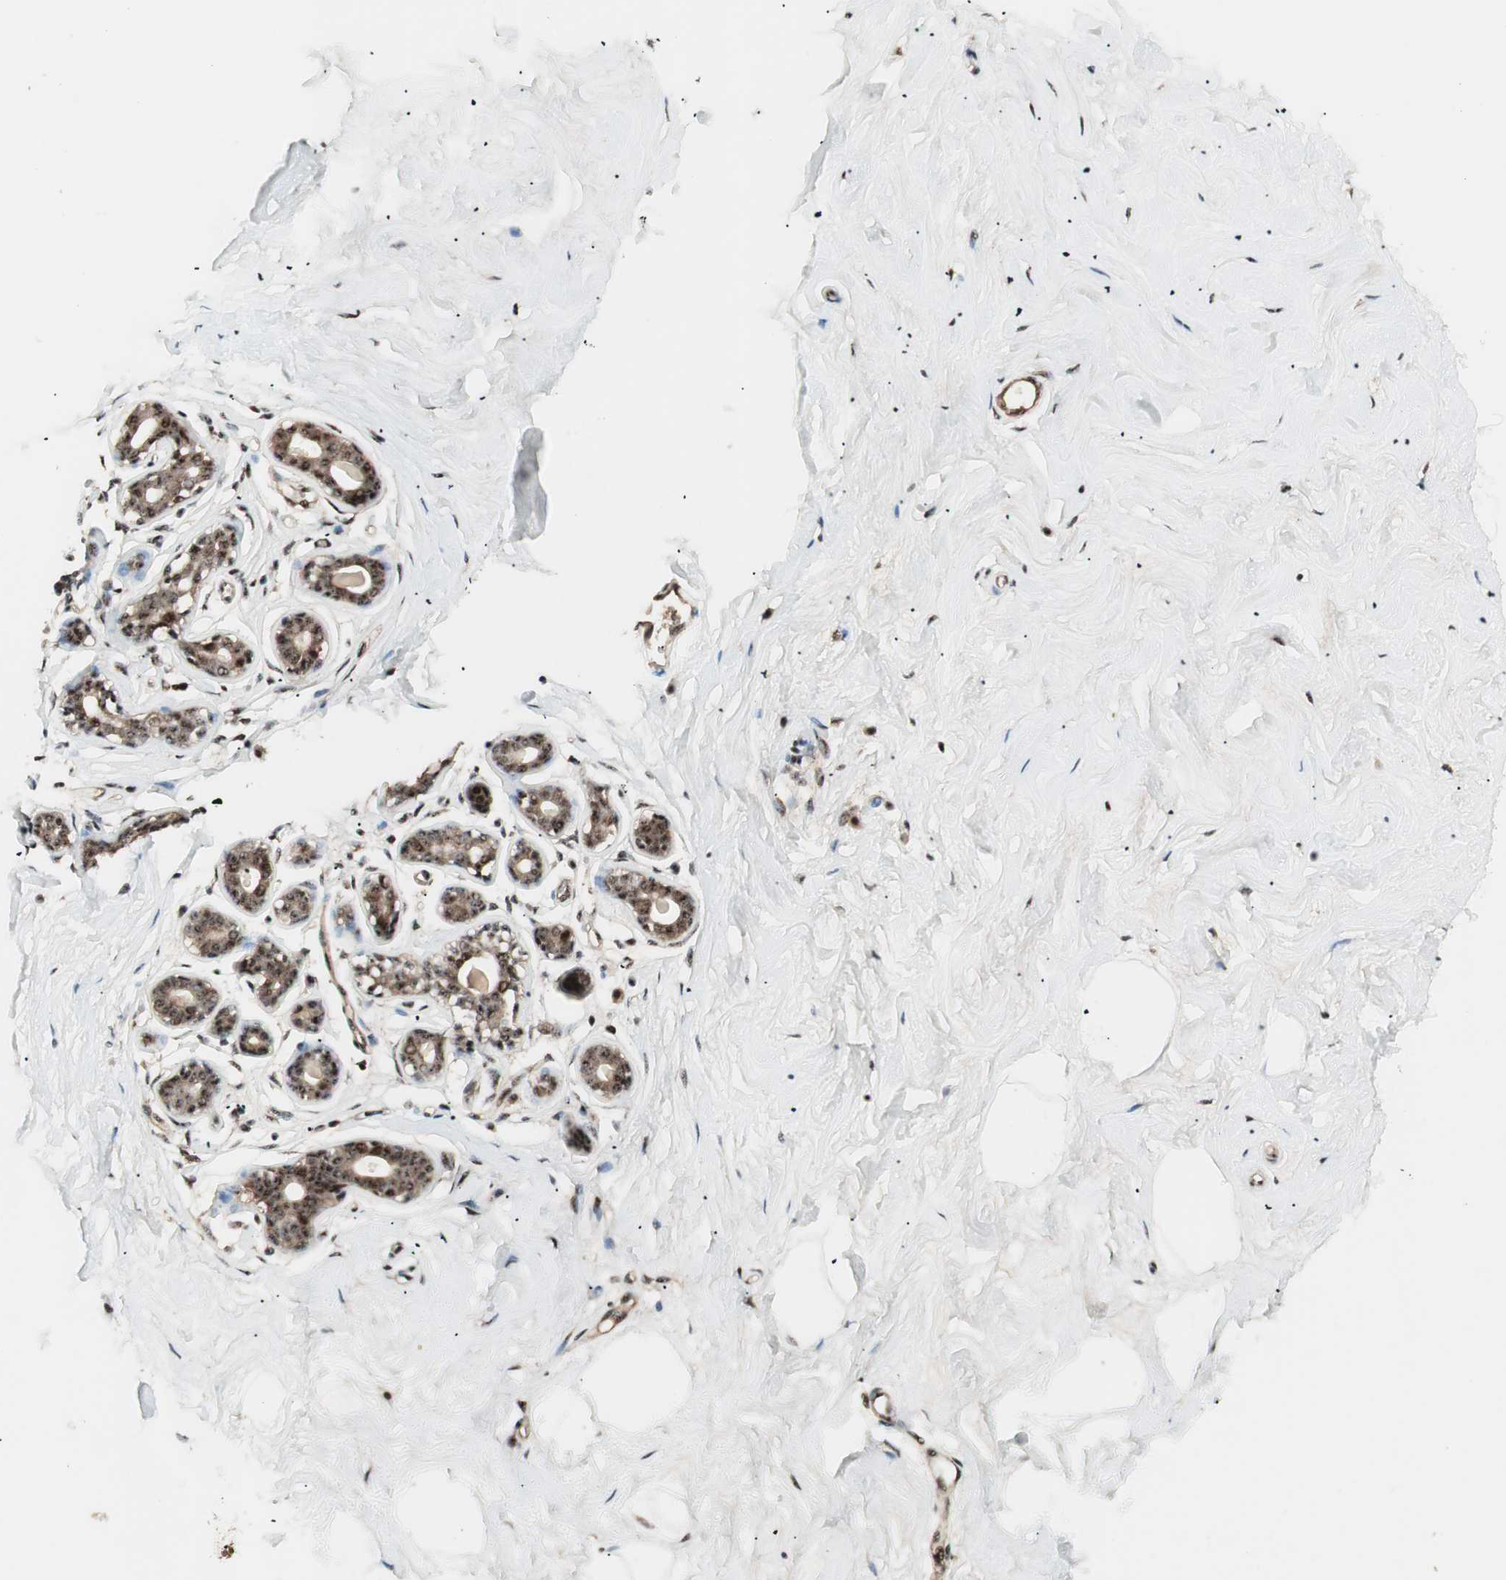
{"staining": {"intensity": "moderate", "quantity": ">75%", "location": "nuclear"}, "tissue": "breast", "cell_type": "Adipocytes", "image_type": "normal", "snomed": [{"axis": "morphology", "description": "Normal tissue, NOS"}, {"axis": "topography", "description": "Breast"}], "caption": "Normal breast demonstrates moderate nuclear positivity in about >75% of adipocytes.", "gene": "NR5A2", "patient": {"sex": "female", "age": 23}}